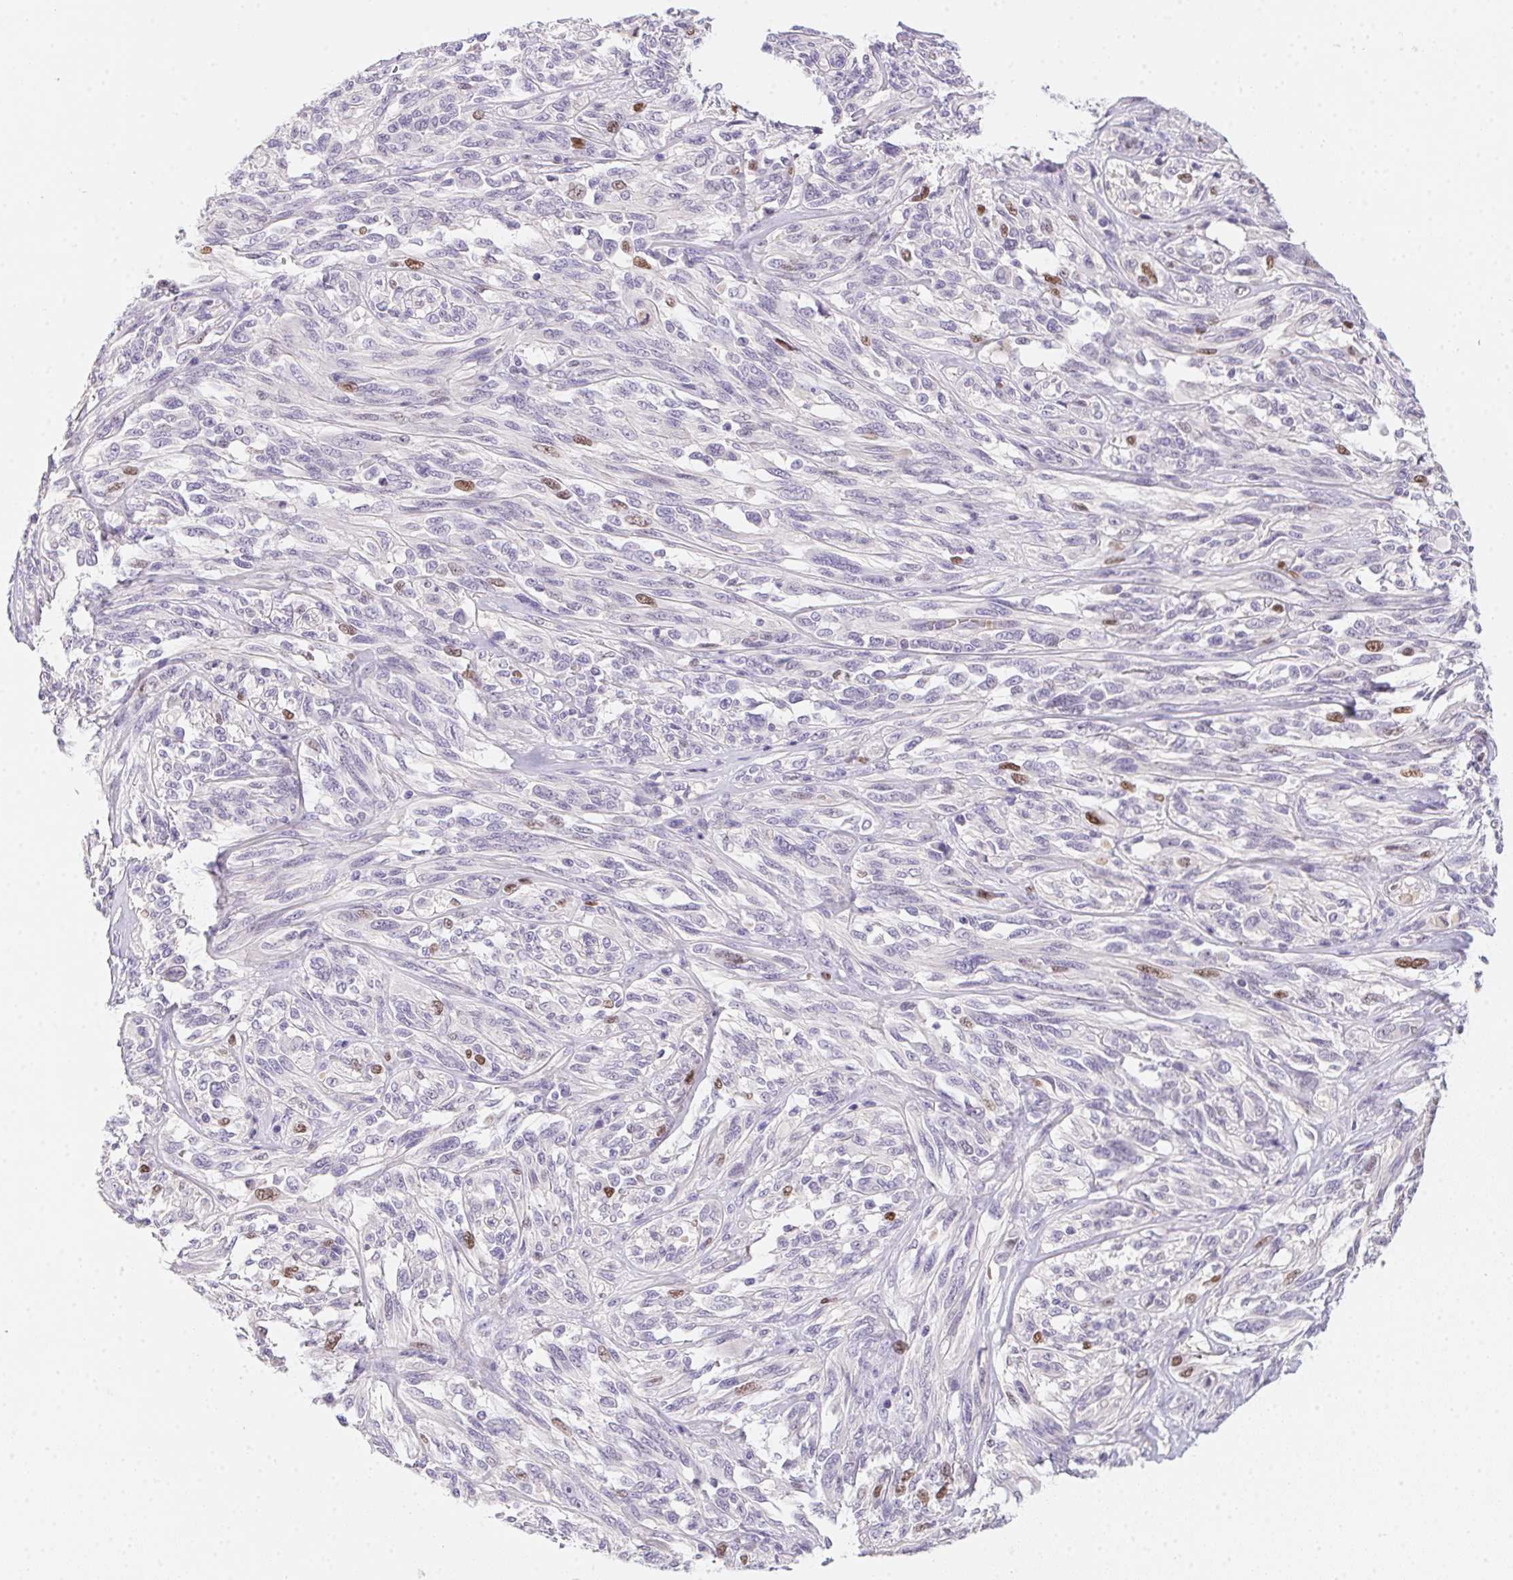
{"staining": {"intensity": "moderate", "quantity": "<25%", "location": "nuclear"}, "tissue": "melanoma", "cell_type": "Tumor cells", "image_type": "cancer", "snomed": [{"axis": "morphology", "description": "Malignant melanoma, NOS"}, {"axis": "topography", "description": "Skin"}], "caption": "Immunohistochemical staining of malignant melanoma shows moderate nuclear protein expression in approximately <25% of tumor cells.", "gene": "HELLS", "patient": {"sex": "female", "age": 91}}